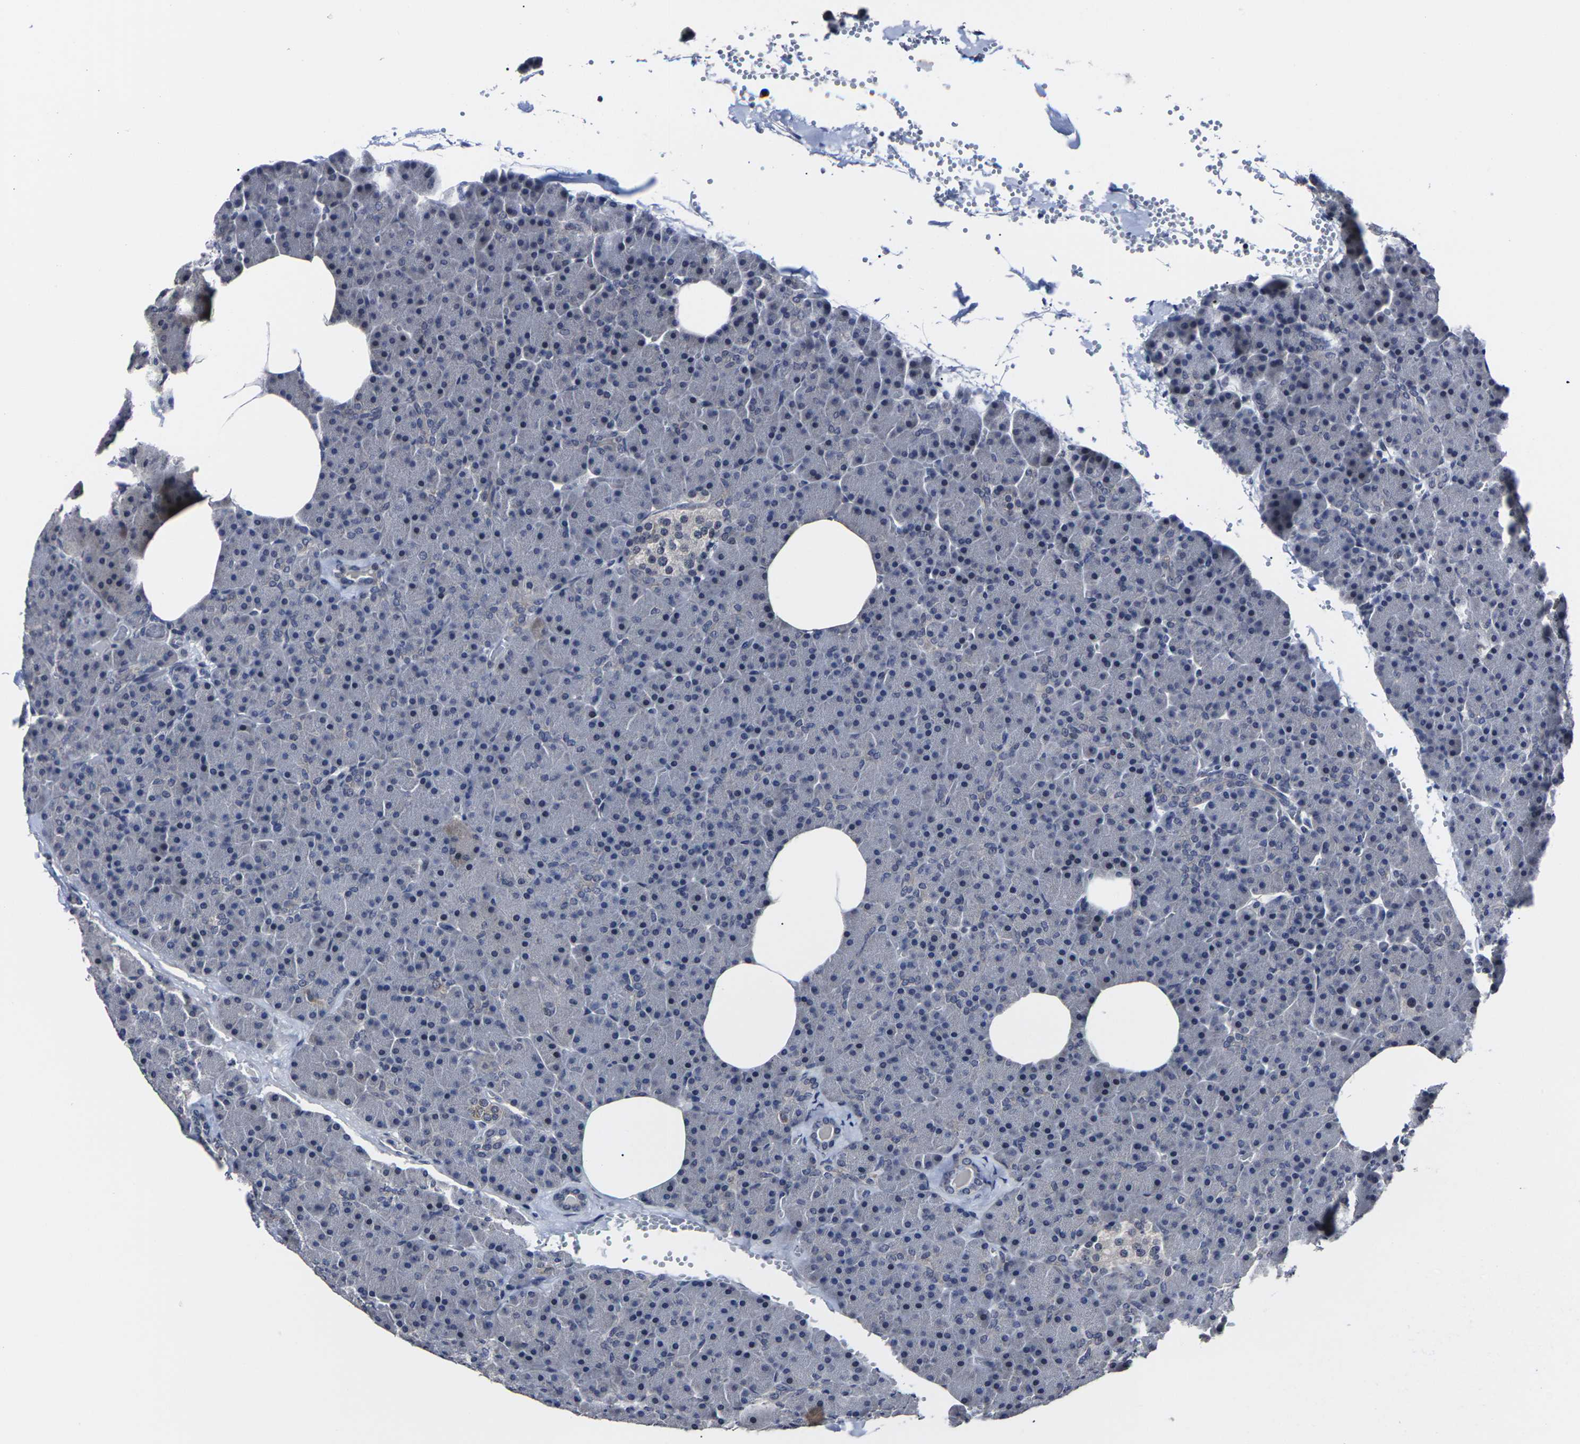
{"staining": {"intensity": "negative", "quantity": "none", "location": "none"}, "tissue": "pancreas", "cell_type": "Exocrine glandular cells", "image_type": "normal", "snomed": [{"axis": "morphology", "description": "Normal tissue, NOS"}, {"axis": "topography", "description": "Pancreas"}], "caption": "DAB immunohistochemical staining of normal human pancreas displays no significant expression in exocrine glandular cells.", "gene": "MSANTD4", "patient": {"sex": "female", "age": 35}}